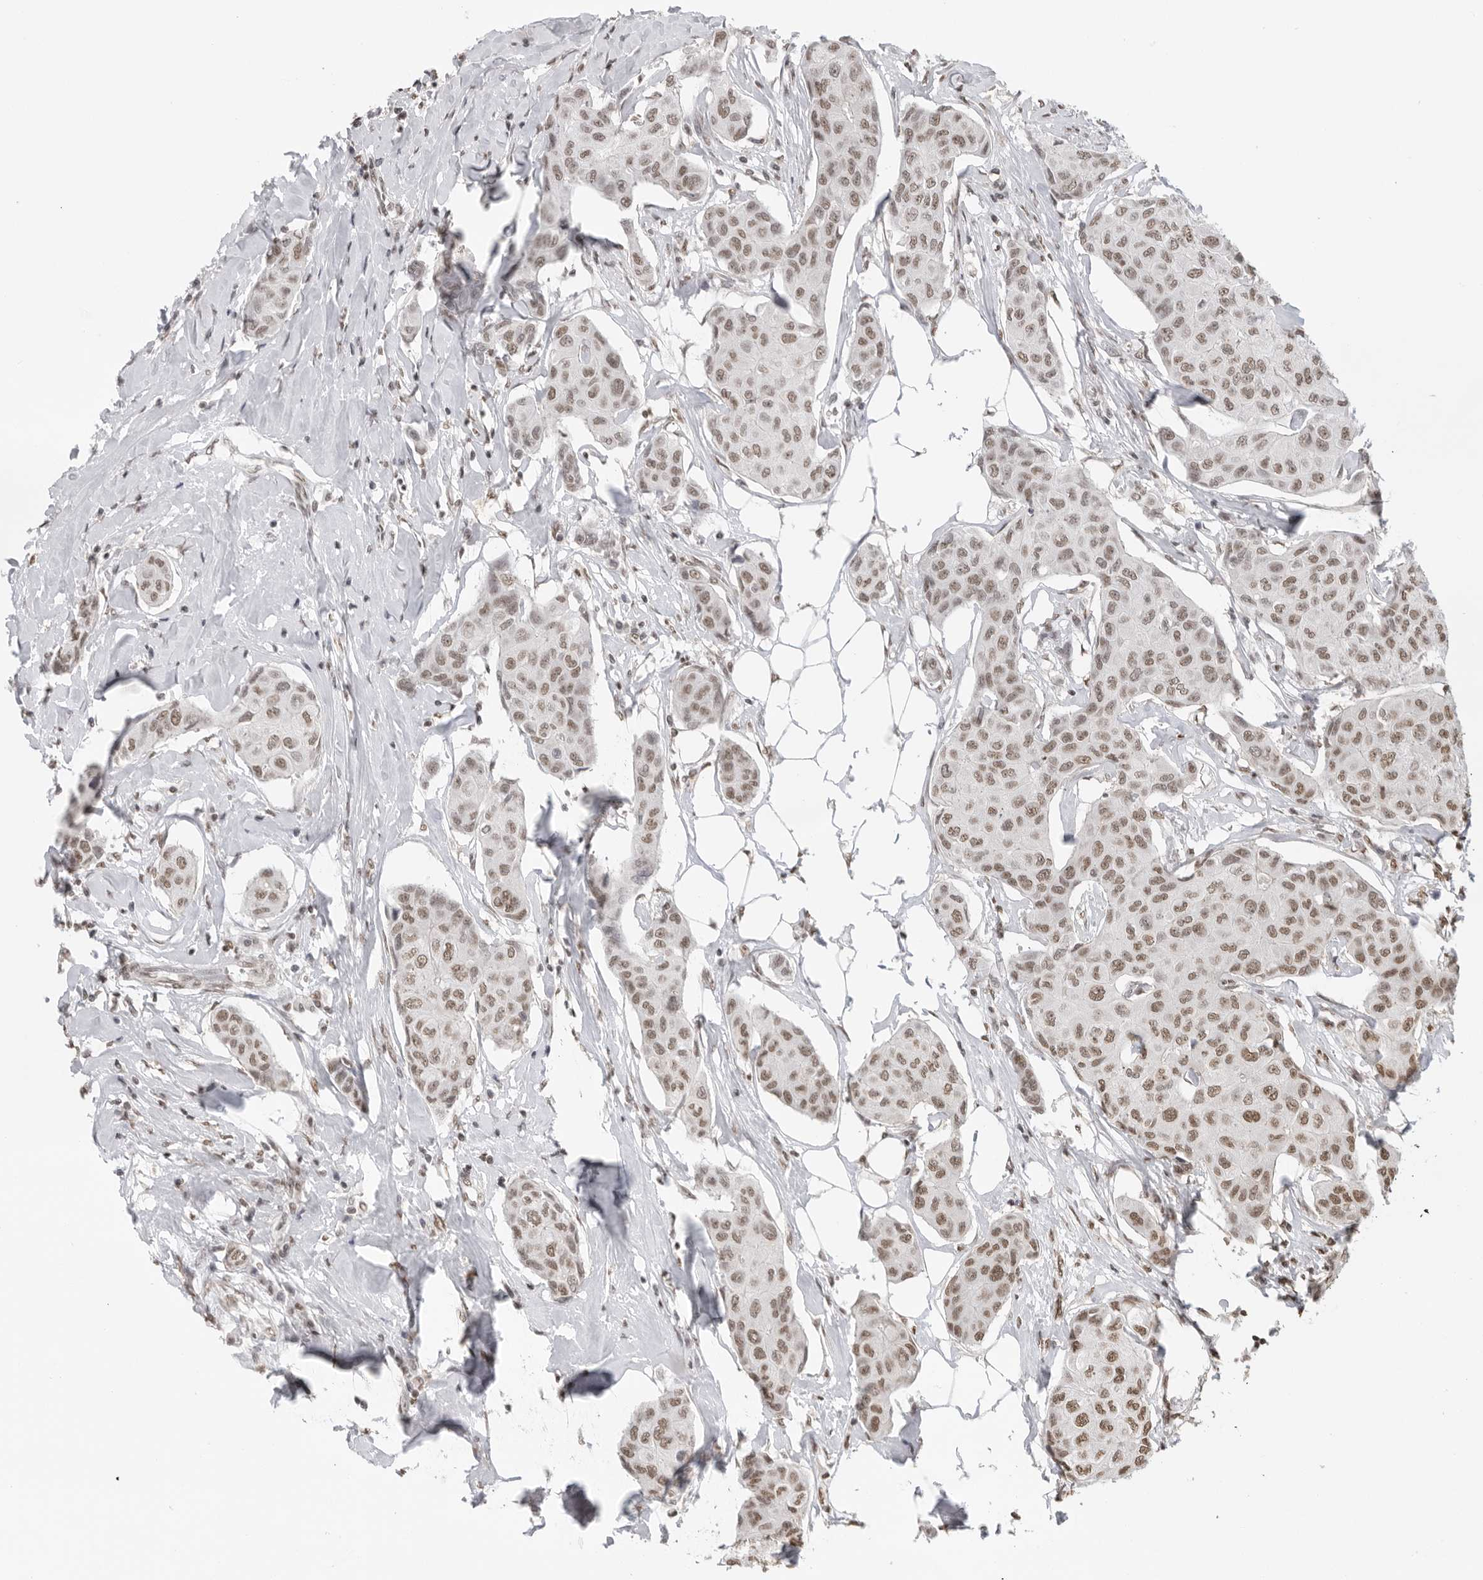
{"staining": {"intensity": "moderate", "quantity": ">75%", "location": "nuclear"}, "tissue": "breast cancer", "cell_type": "Tumor cells", "image_type": "cancer", "snomed": [{"axis": "morphology", "description": "Duct carcinoma"}, {"axis": "topography", "description": "Breast"}], "caption": "High-power microscopy captured an immunohistochemistry (IHC) micrograph of breast intraductal carcinoma, revealing moderate nuclear positivity in approximately >75% of tumor cells.", "gene": "RPA2", "patient": {"sex": "female", "age": 80}}